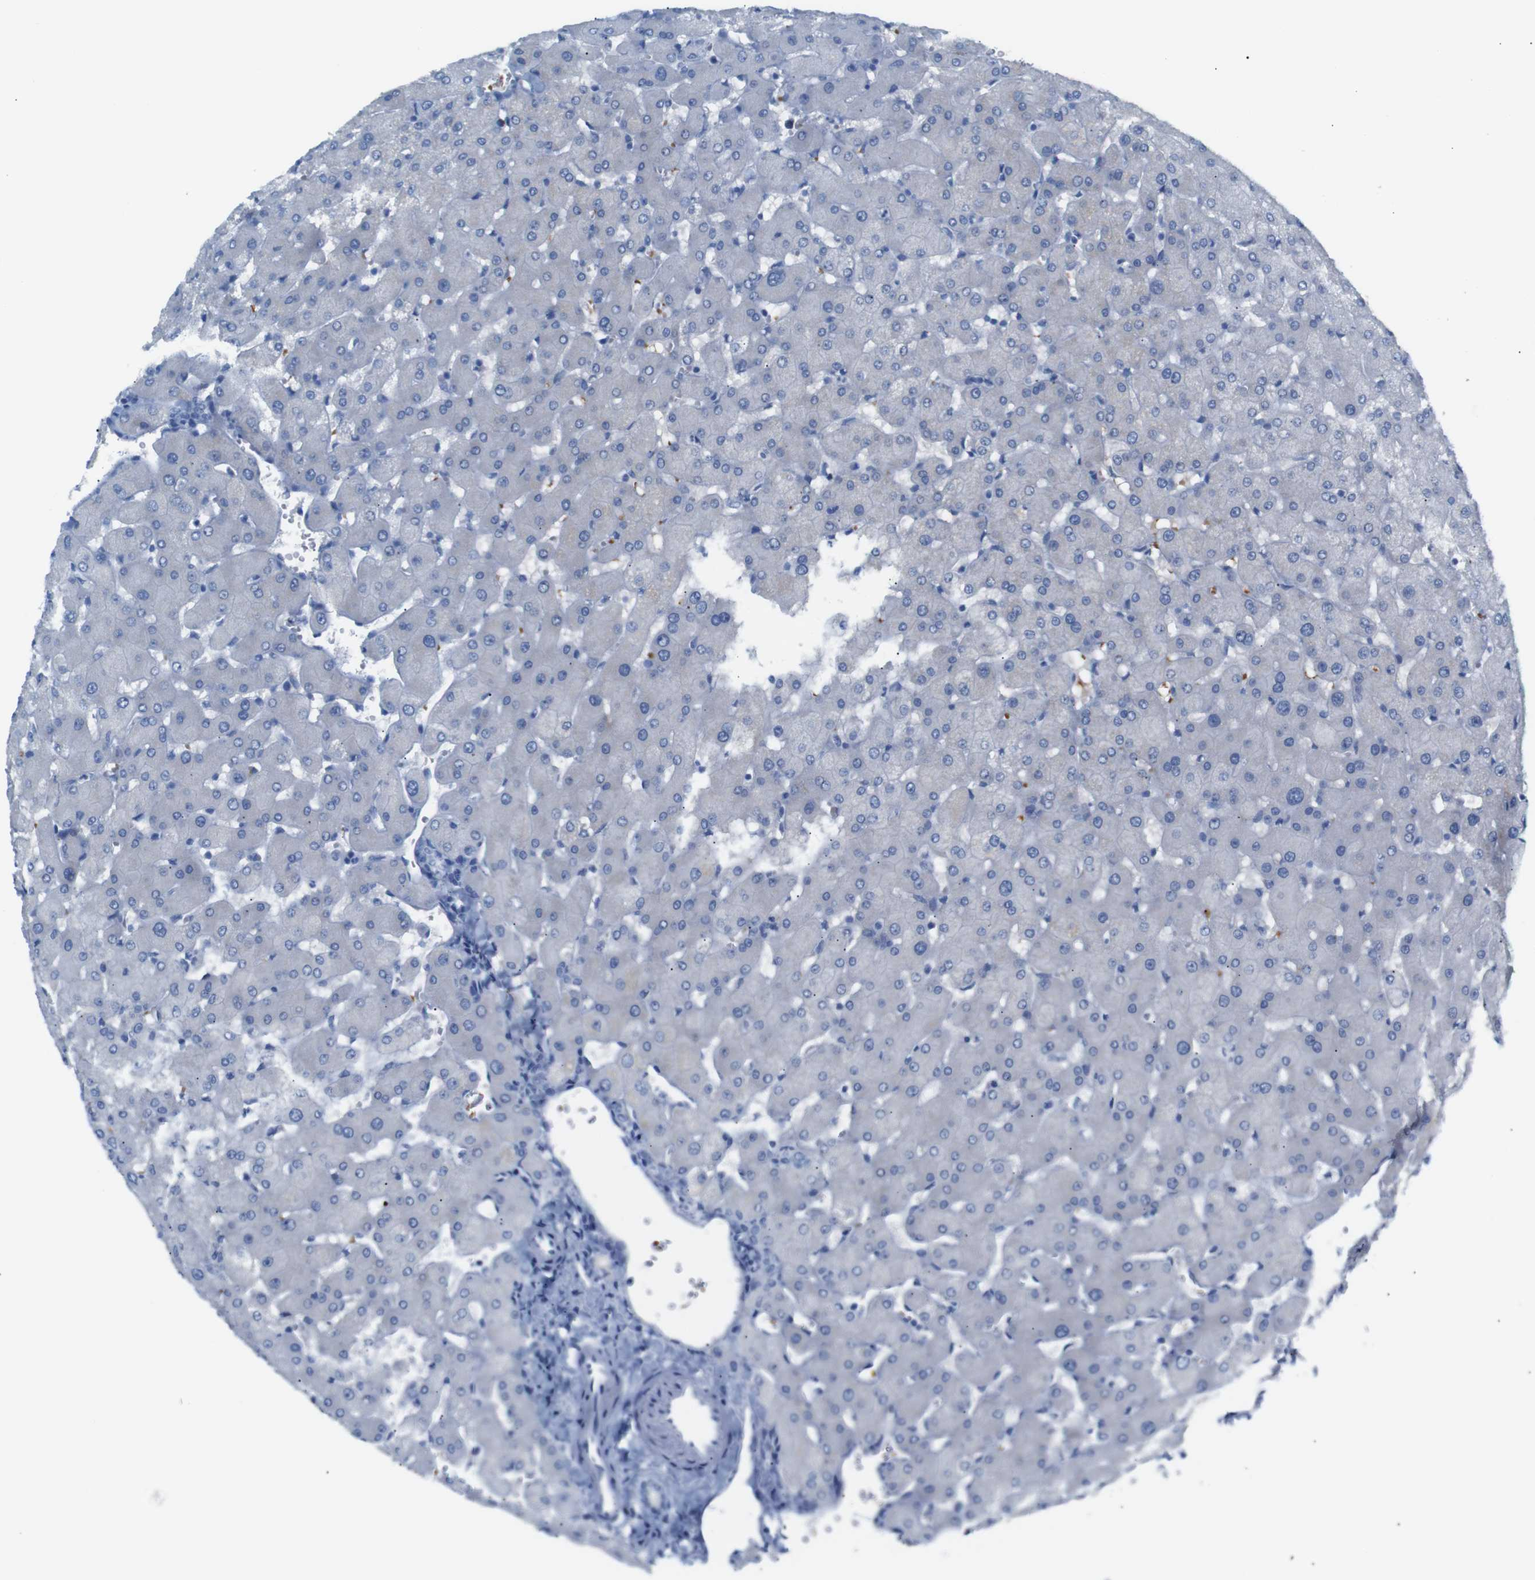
{"staining": {"intensity": "negative", "quantity": "none", "location": "none"}, "tissue": "liver", "cell_type": "Cholangiocytes", "image_type": "normal", "snomed": [{"axis": "morphology", "description": "Normal tissue, NOS"}, {"axis": "topography", "description": "Liver"}], "caption": "Immunohistochemistry image of normal liver stained for a protein (brown), which exhibits no positivity in cholangiocytes. (Stains: DAB immunohistochemistry (IHC) with hematoxylin counter stain, Microscopy: brightfield microscopy at high magnification).", "gene": "ERVMER34", "patient": {"sex": "female", "age": 63}}